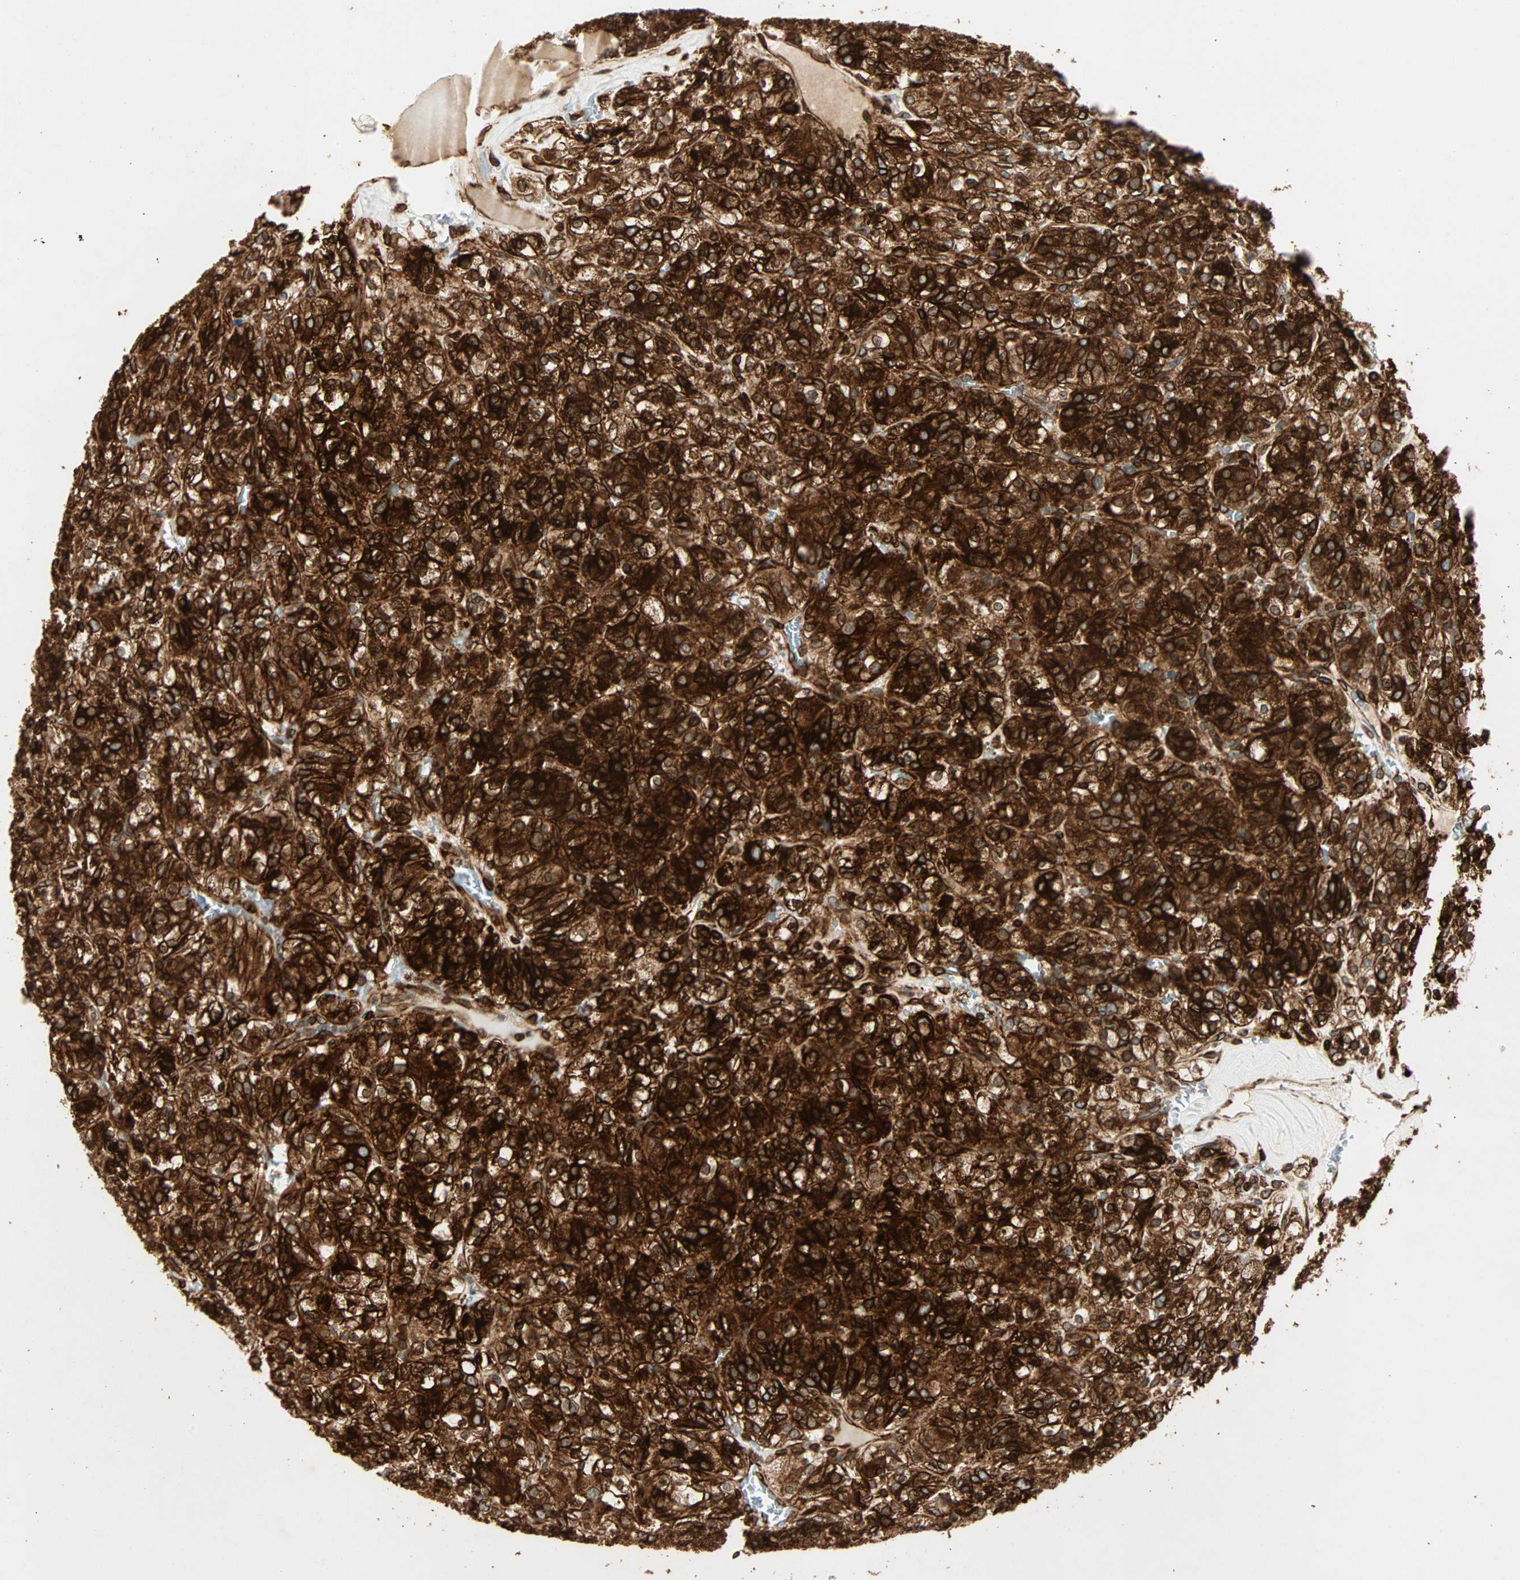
{"staining": {"intensity": "strong", "quantity": ">75%", "location": "cytoplasmic/membranous"}, "tissue": "renal cancer", "cell_type": "Tumor cells", "image_type": "cancer", "snomed": [{"axis": "morphology", "description": "Normal tissue, NOS"}, {"axis": "morphology", "description": "Adenocarcinoma, NOS"}, {"axis": "topography", "description": "Kidney"}], "caption": "A histopathology image of adenocarcinoma (renal) stained for a protein reveals strong cytoplasmic/membranous brown staining in tumor cells.", "gene": "TAPBP", "patient": {"sex": "female", "age": 72}}